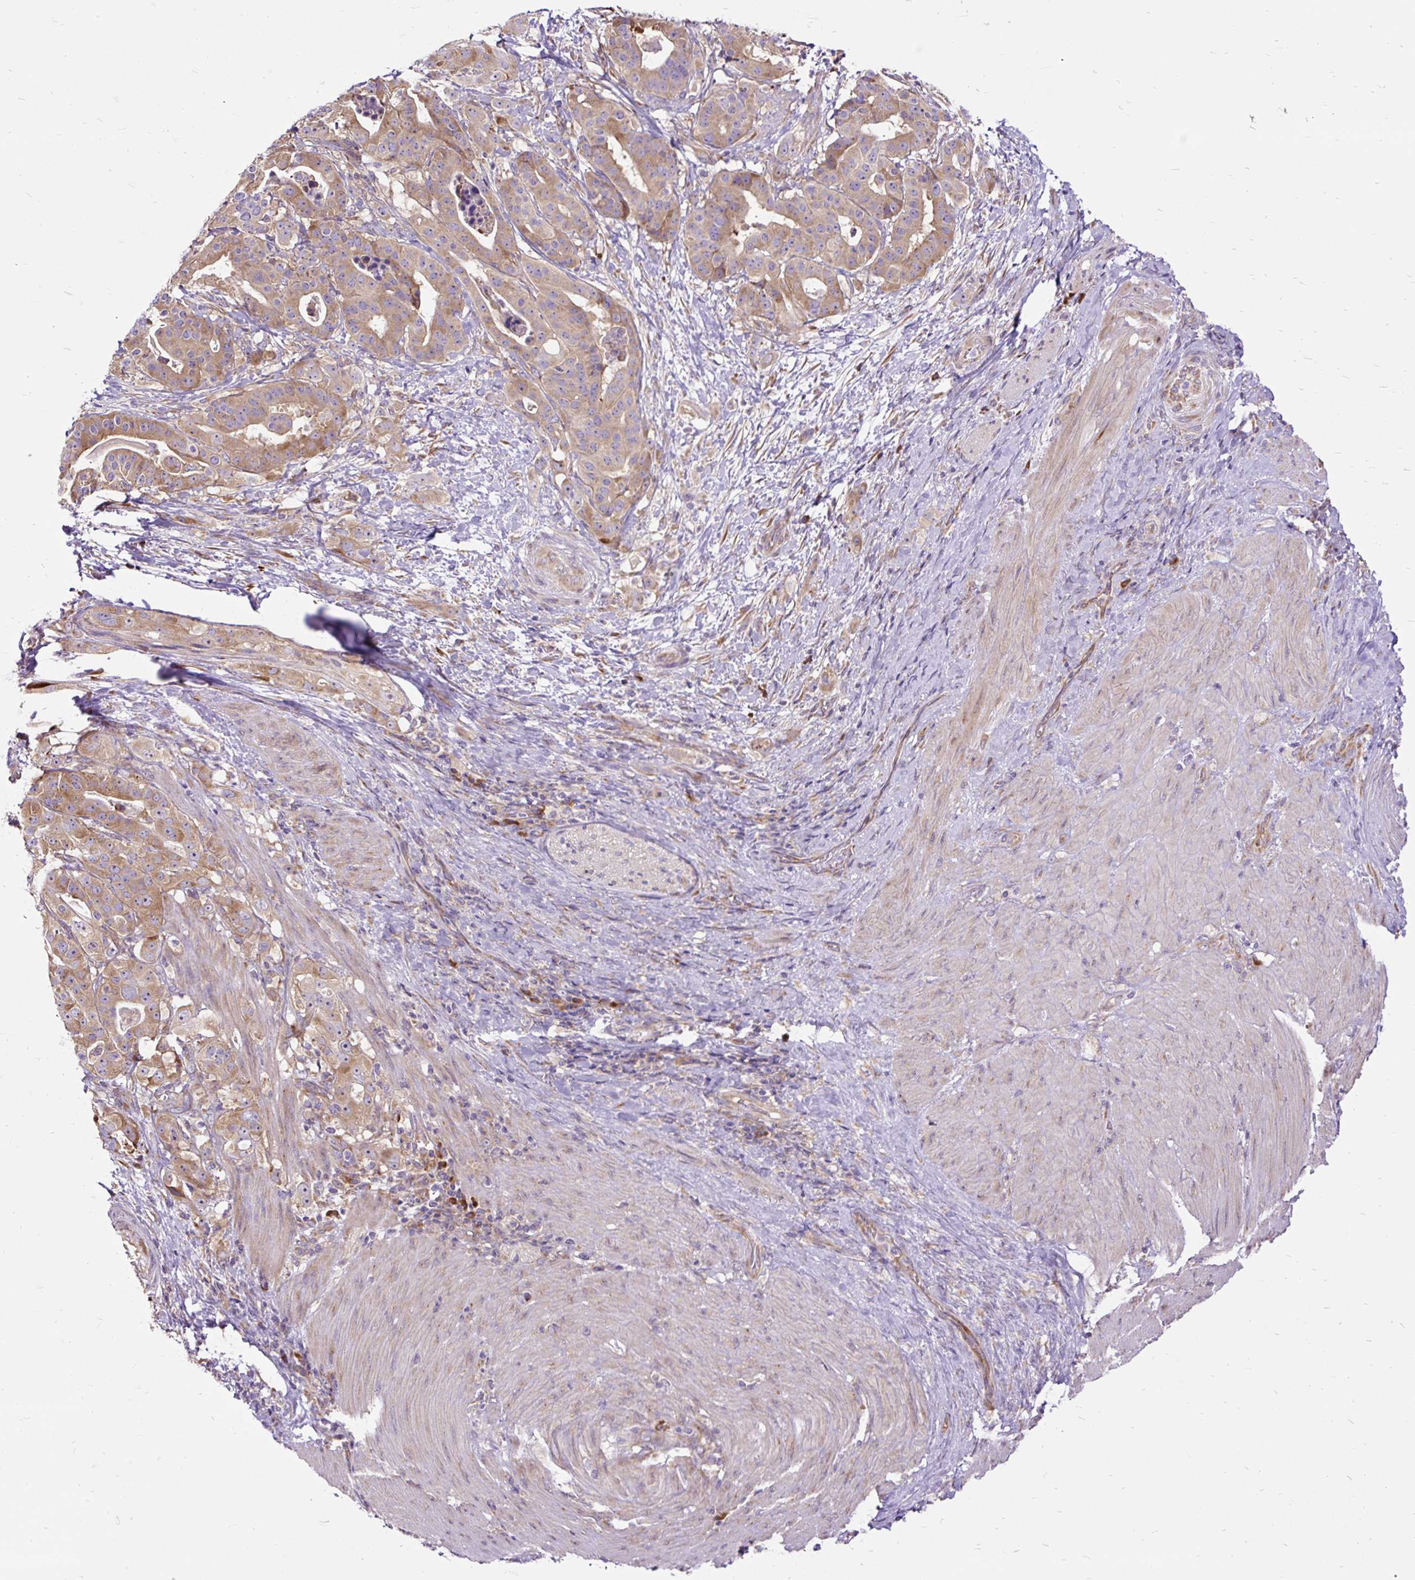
{"staining": {"intensity": "moderate", "quantity": ">75%", "location": "cytoplasmic/membranous"}, "tissue": "stomach cancer", "cell_type": "Tumor cells", "image_type": "cancer", "snomed": [{"axis": "morphology", "description": "Adenocarcinoma, NOS"}, {"axis": "topography", "description": "Stomach"}], "caption": "Tumor cells exhibit moderate cytoplasmic/membranous expression in about >75% of cells in stomach cancer (adenocarcinoma).", "gene": "RPS5", "patient": {"sex": "male", "age": 48}}